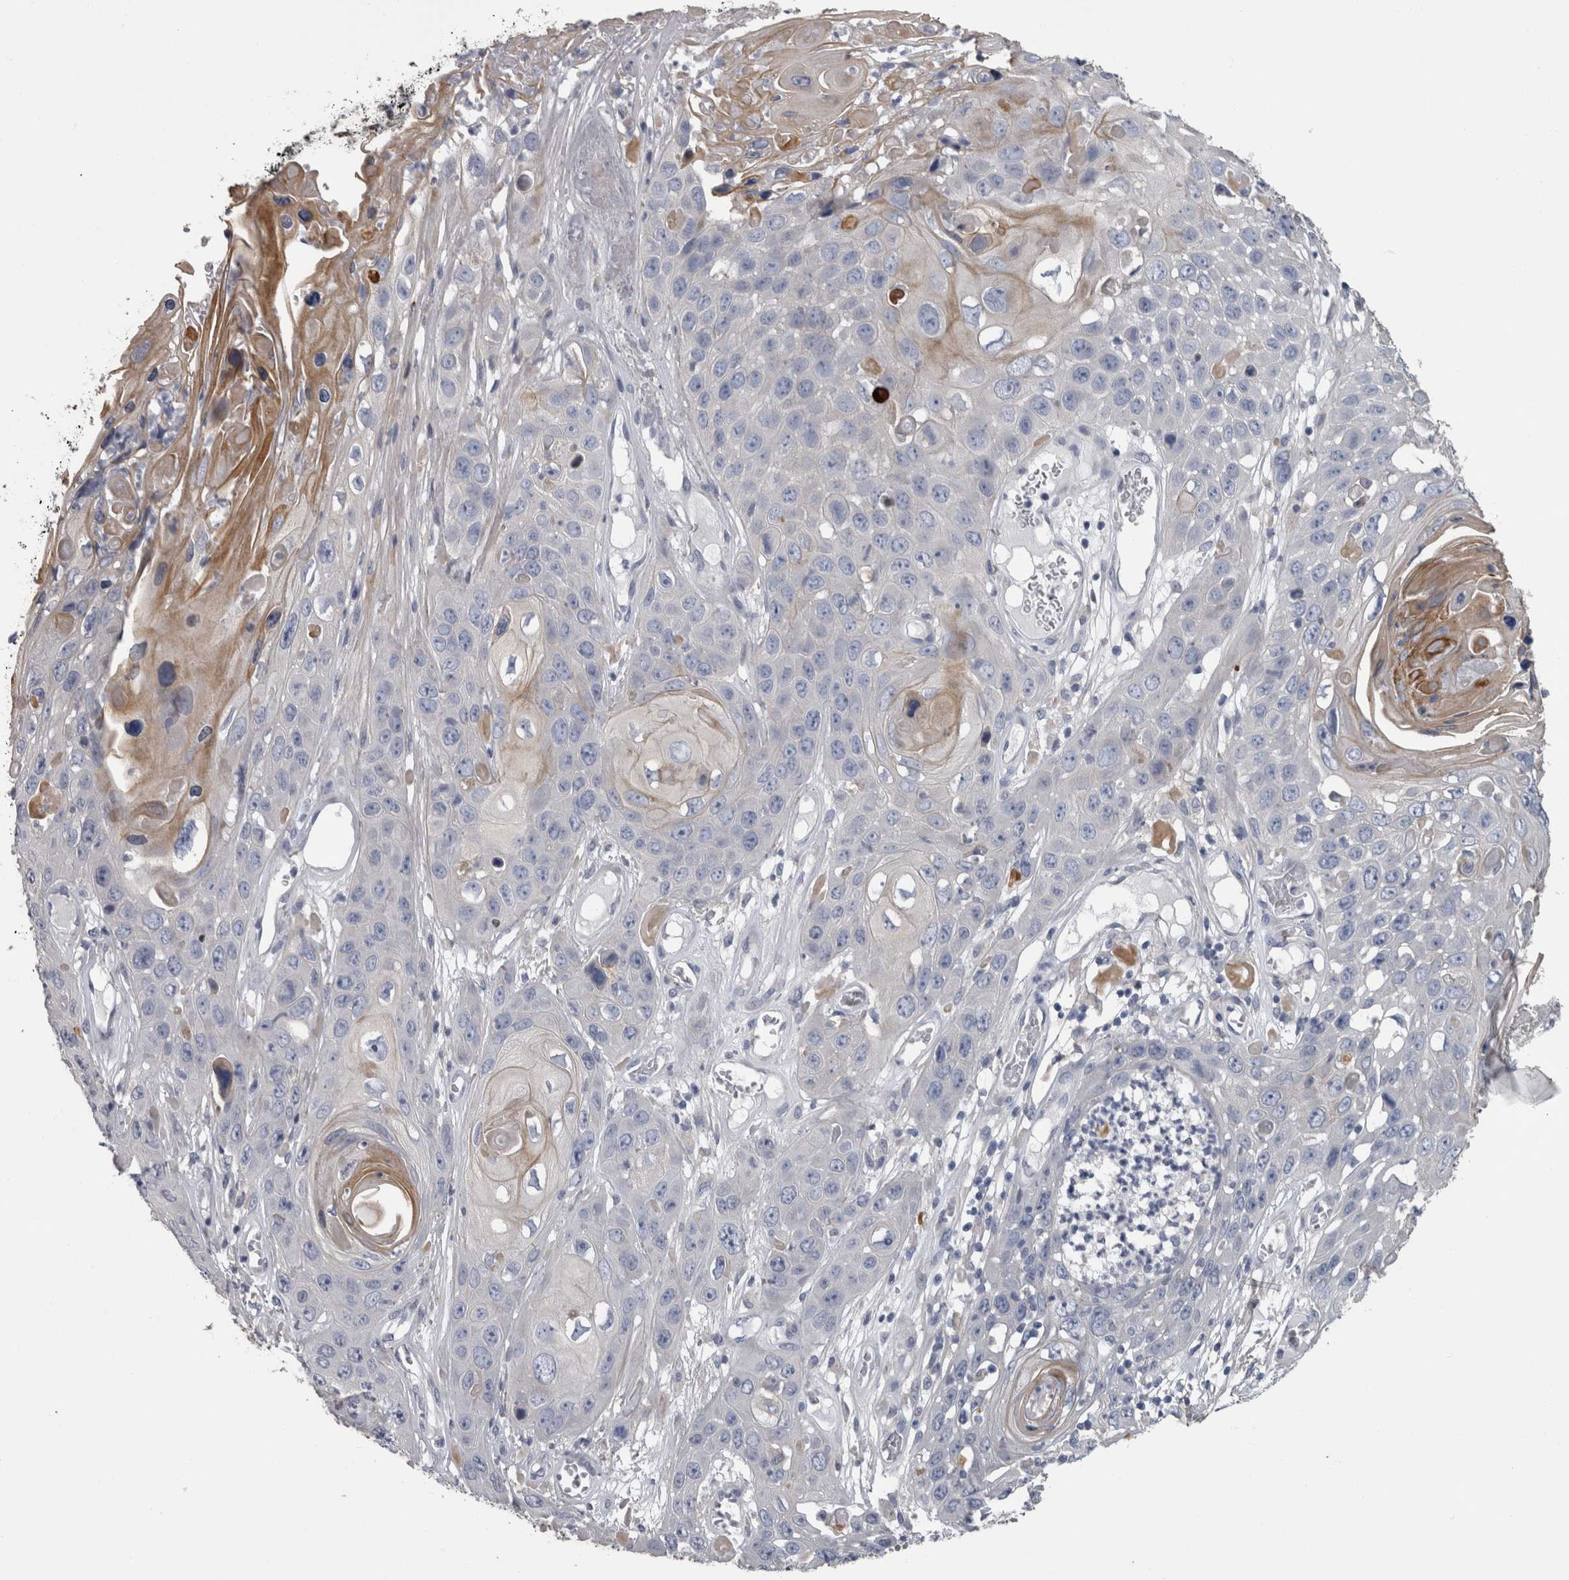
{"staining": {"intensity": "weak", "quantity": "<25%", "location": "cytoplasmic/membranous"}, "tissue": "skin cancer", "cell_type": "Tumor cells", "image_type": "cancer", "snomed": [{"axis": "morphology", "description": "Squamous cell carcinoma, NOS"}, {"axis": "topography", "description": "Skin"}], "caption": "A photomicrograph of human skin squamous cell carcinoma is negative for staining in tumor cells.", "gene": "EFEMP2", "patient": {"sex": "male", "age": 55}}